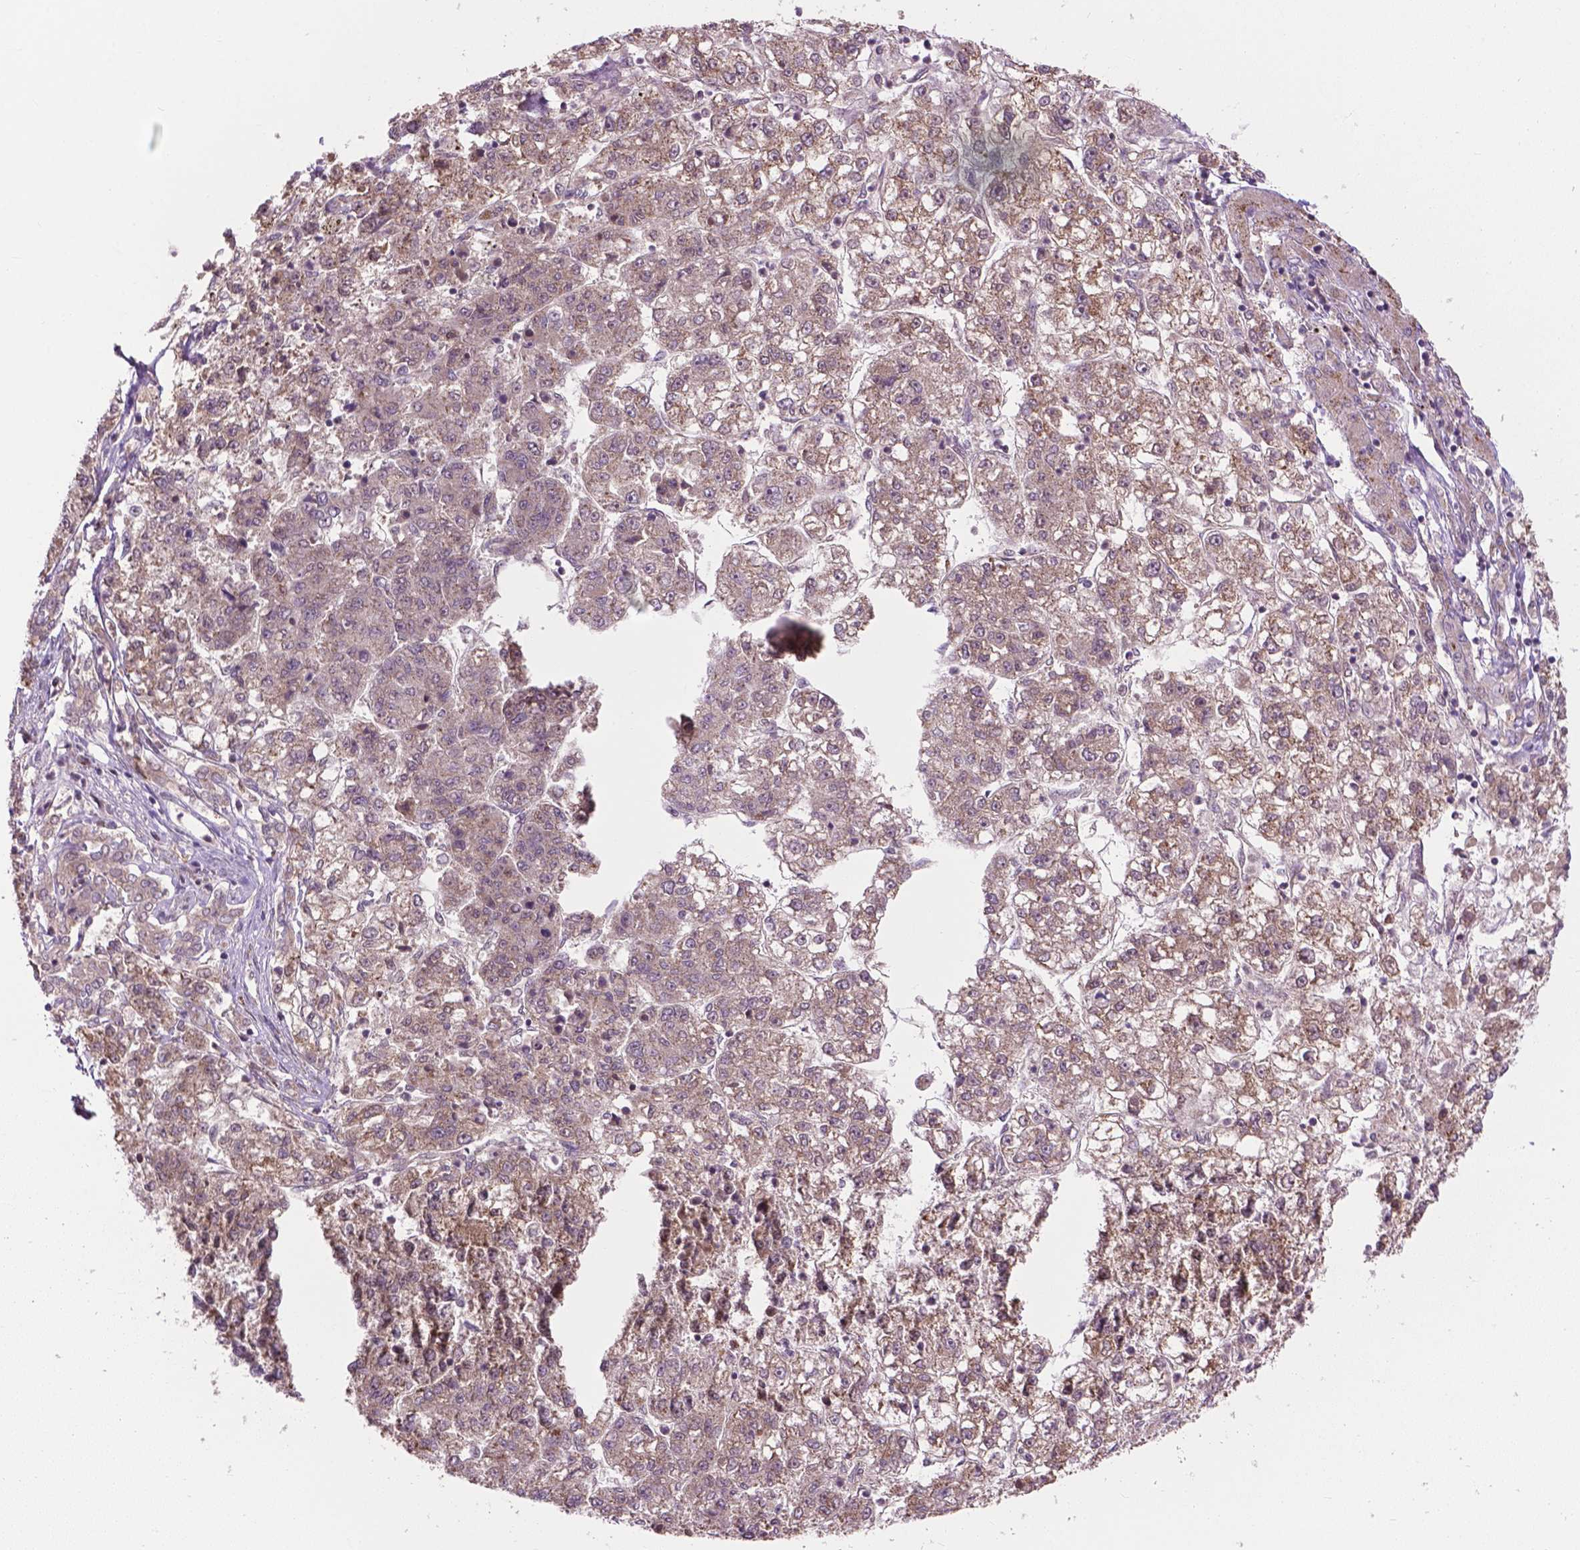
{"staining": {"intensity": "weak", "quantity": "<25%", "location": "cytoplasmic/membranous"}, "tissue": "liver cancer", "cell_type": "Tumor cells", "image_type": "cancer", "snomed": [{"axis": "morphology", "description": "Carcinoma, Hepatocellular, NOS"}, {"axis": "topography", "description": "Liver"}], "caption": "The micrograph reveals no significant positivity in tumor cells of liver cancer (hepatocellular carcinoma). (DAB (3,3'-diaminobenzidine) IHC, high magnification).", "gene": "PPP1CB", "patient": {"sex": "male", "age": 56}}